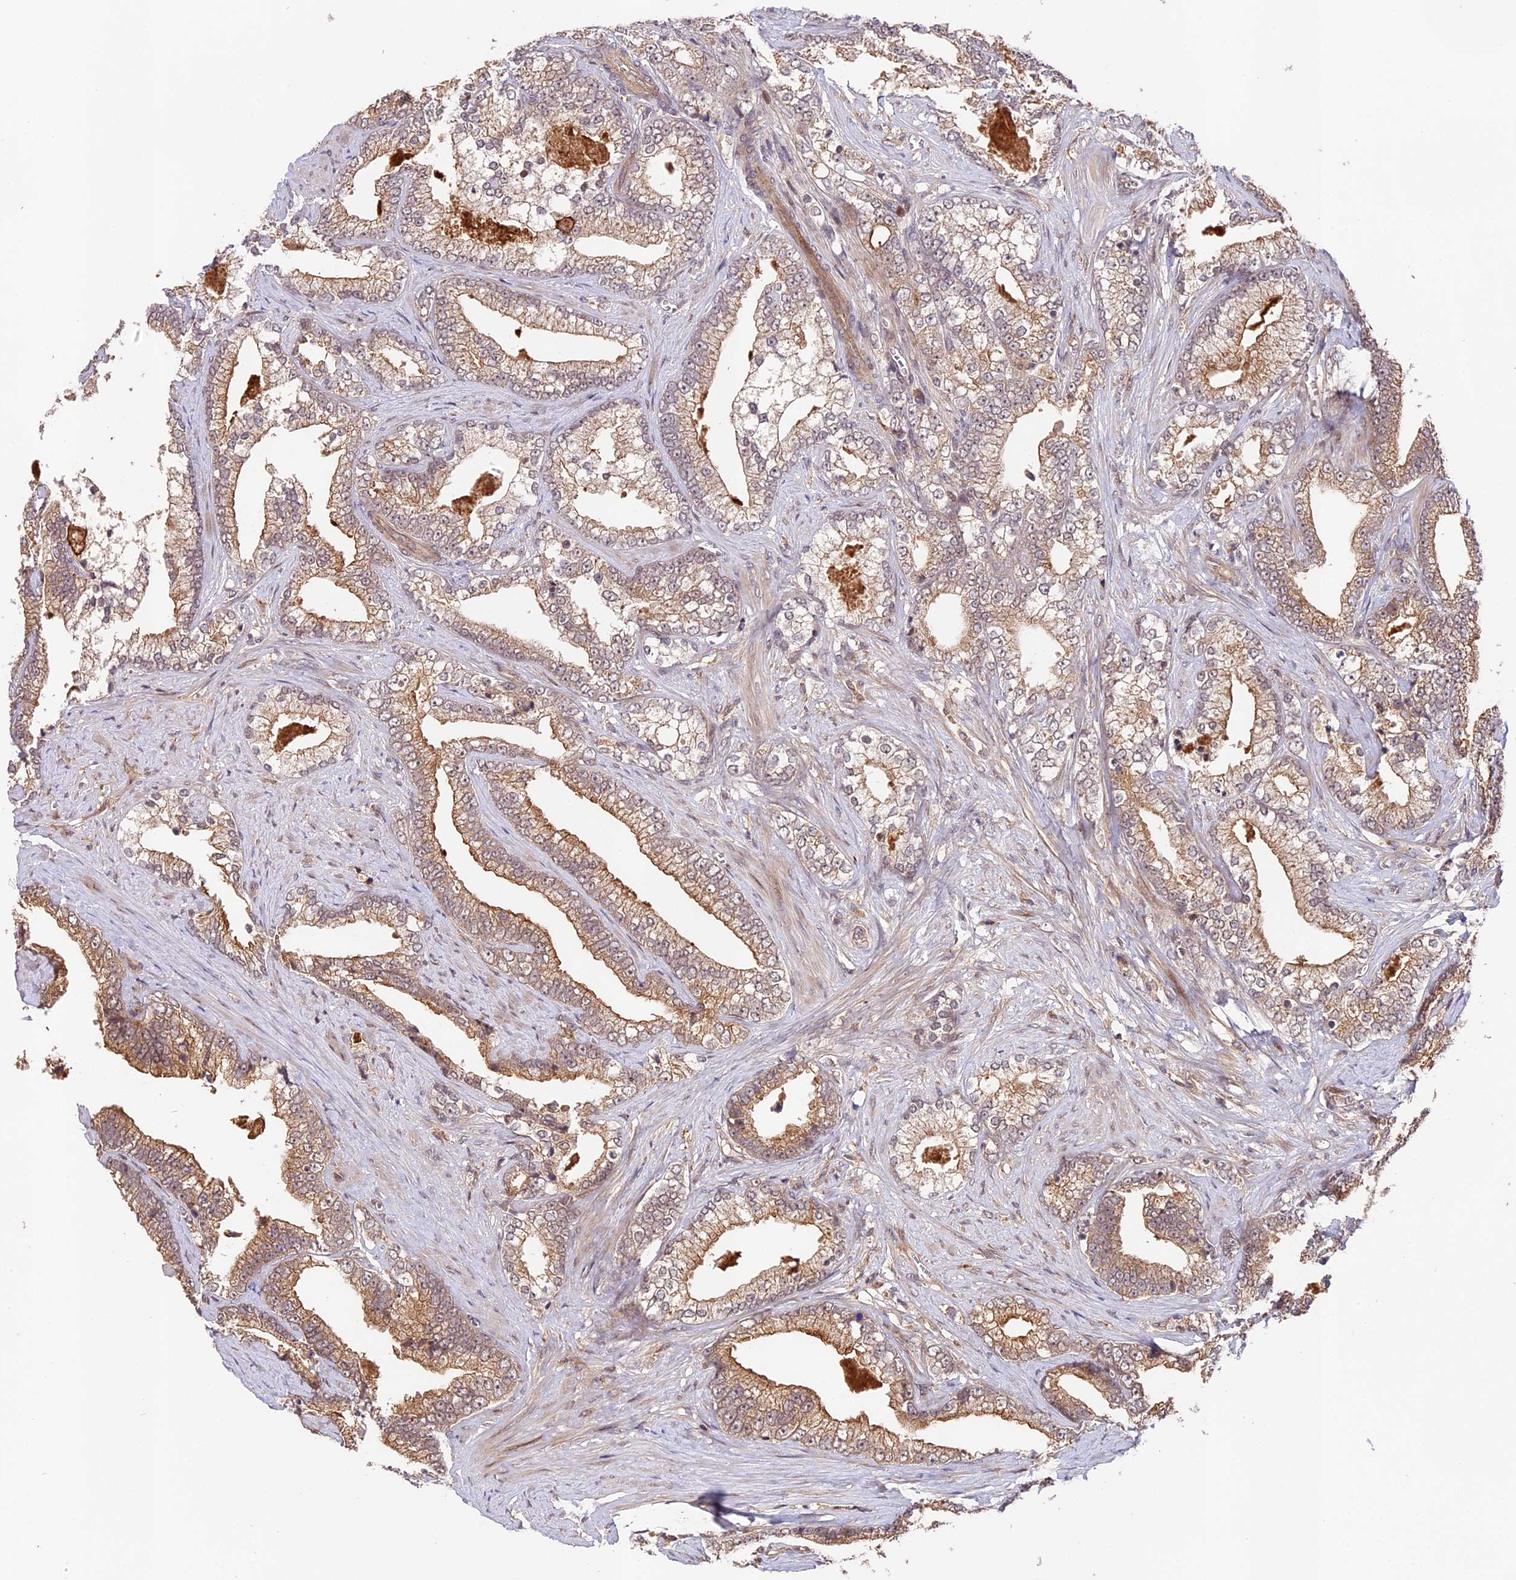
{"staining": {"intensity": "moderate", "quantity": "25%-75%", "location": "cytoplasmic/membranous"}, "tissue": "prostate cancer", "cell_type": "Tumor cells", "image_type": "cancer", "snomed": [{"axis": "morphology", "description": "Adenocarcinoma, High grade"}, {"axis": "topography", "description": "Prostate and seminal vesicle, NOS"}], "caption": "Tumor cells show moderate cytoplasmic/membranous staining in approximately 25%-75% of cells in high-grade adenocarcinoma (prostate). Immunohistochemistry stains the protein of interest in brown and the nuclei are stained blue.", "gene": "CACNA1H", "patient": {"sex": "male", "age": 67}}